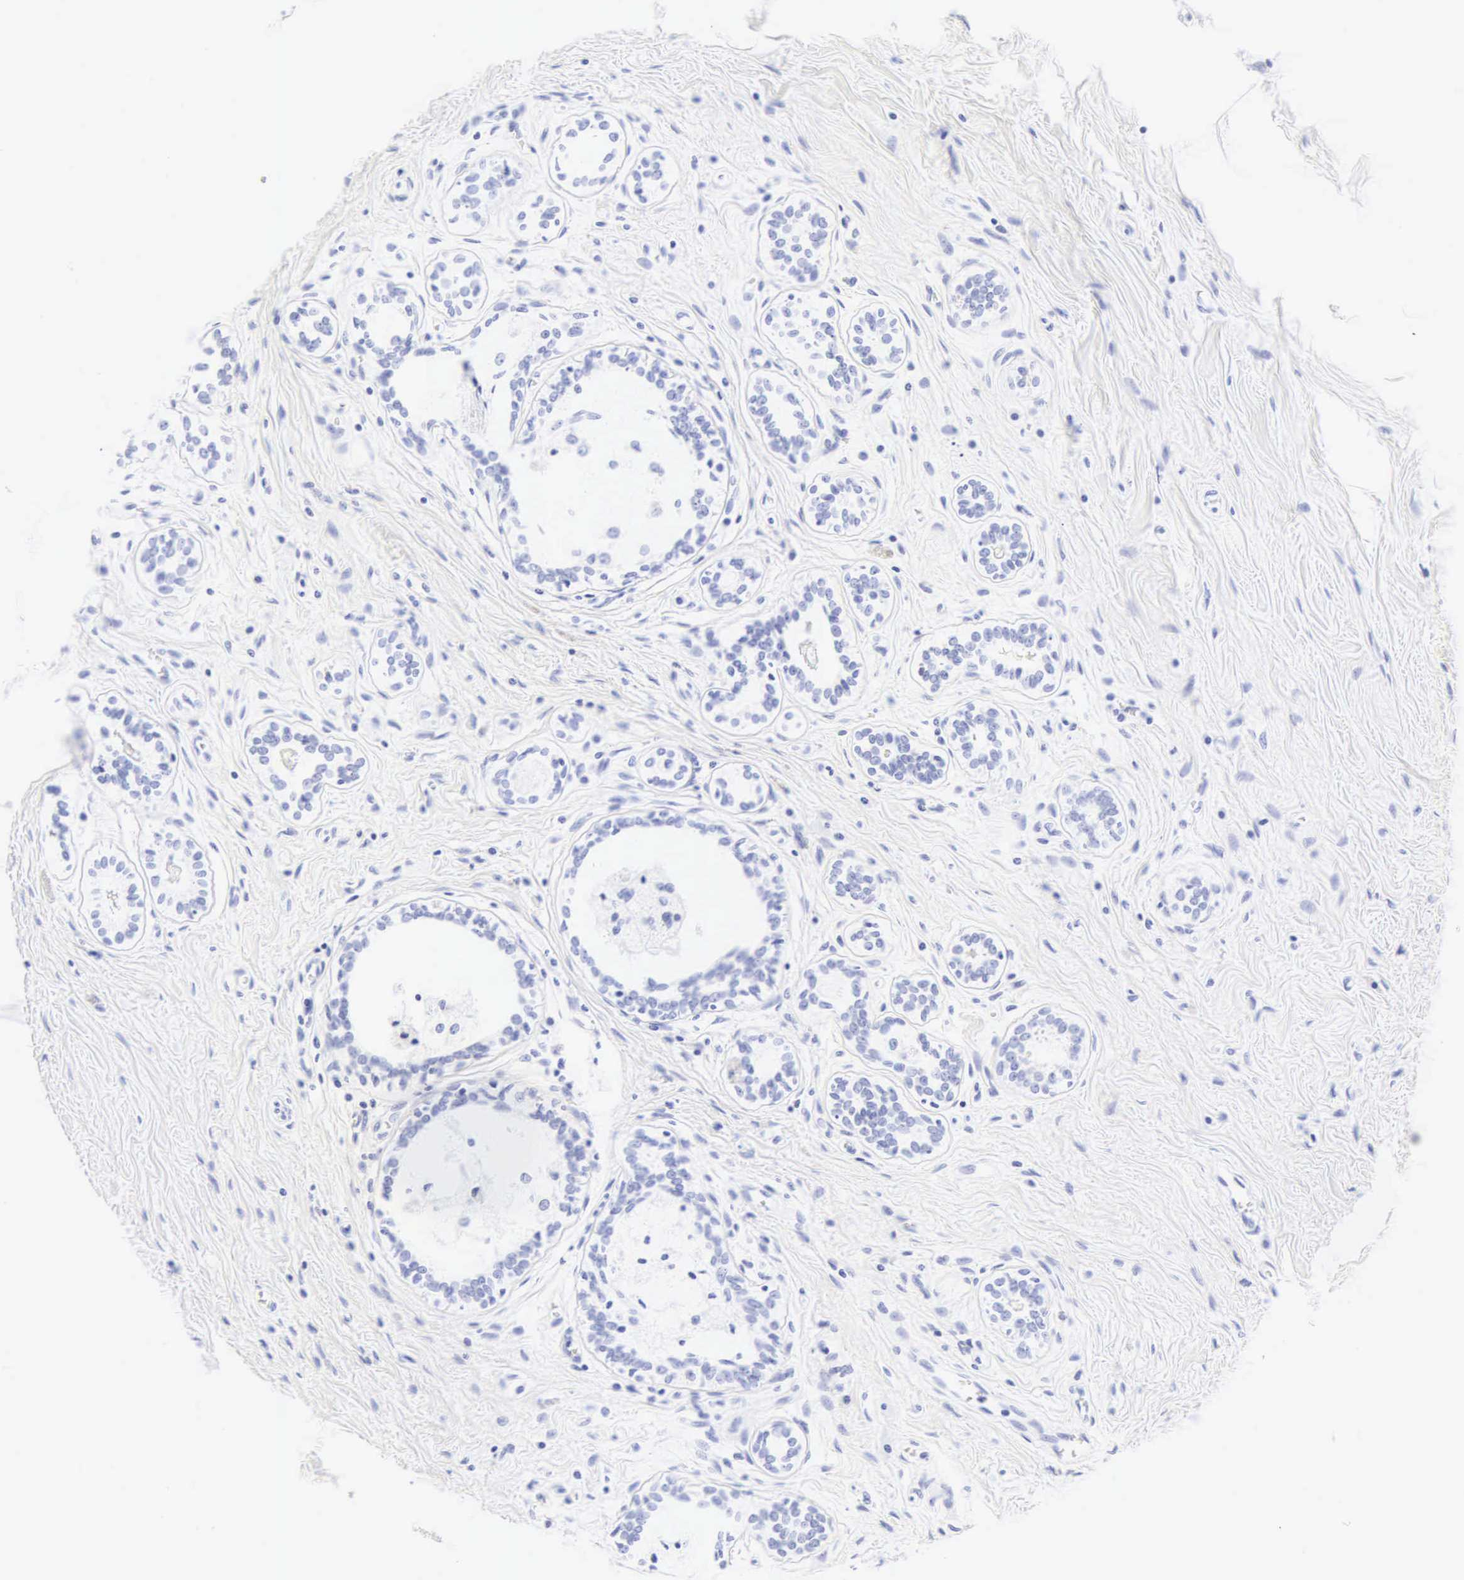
{"staining": {"intensity": "negative", "quantity": "none", "location": "none"}, "tissue": "breast cancer", "cell_type": "Tumor cells", "image_type": "cancer", "snomed": [{"axis": "morphology", "description": "Hyperplasia, NOS"}, {"axis": "topography", "description": "Breast"}], "caption": "Breast cancer (hyperplasia) was stained to show a protein in brown. There is no significant positivity in tumor cells.", "gene": "CGB3", "patient": {"sex": "female", "age": 47}}